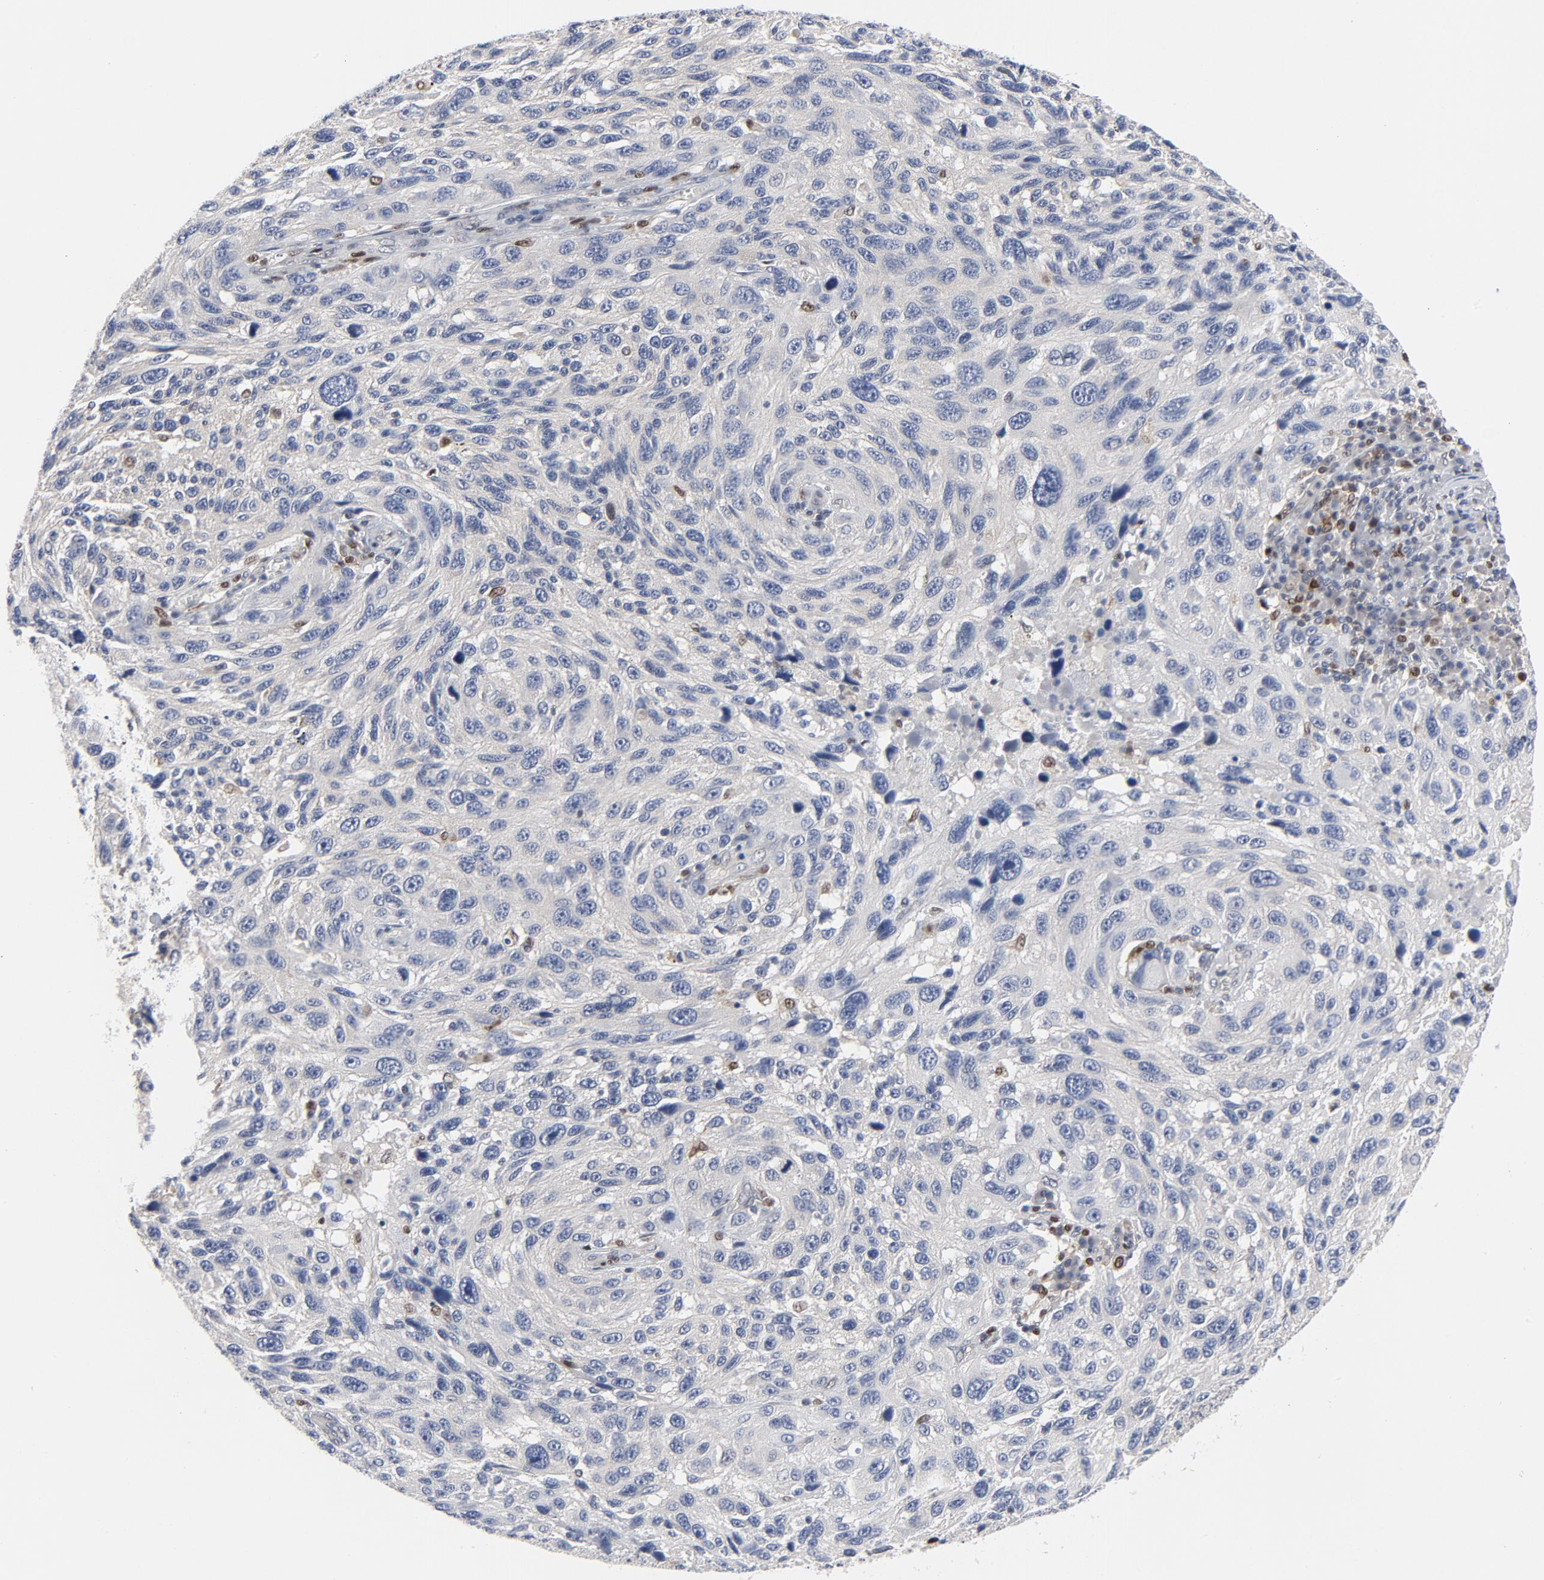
{"staining": {"intensity": "negative", "quantity": "none", "location": "none"}, "tissue": "melanoma", "cell_type": "Tumor cells", "image_type": "cancer", "snomed": [{"axis": "morphology", "description": "Malignant melanoma, NOS"}, {"axis": "topography", "description": "Skin"}], "caption": "The micrograph displays no staining of tumor cells in malignant melanoma.", "gene": "NFKB1", "patient": {"sex": "male", "age": 53}}